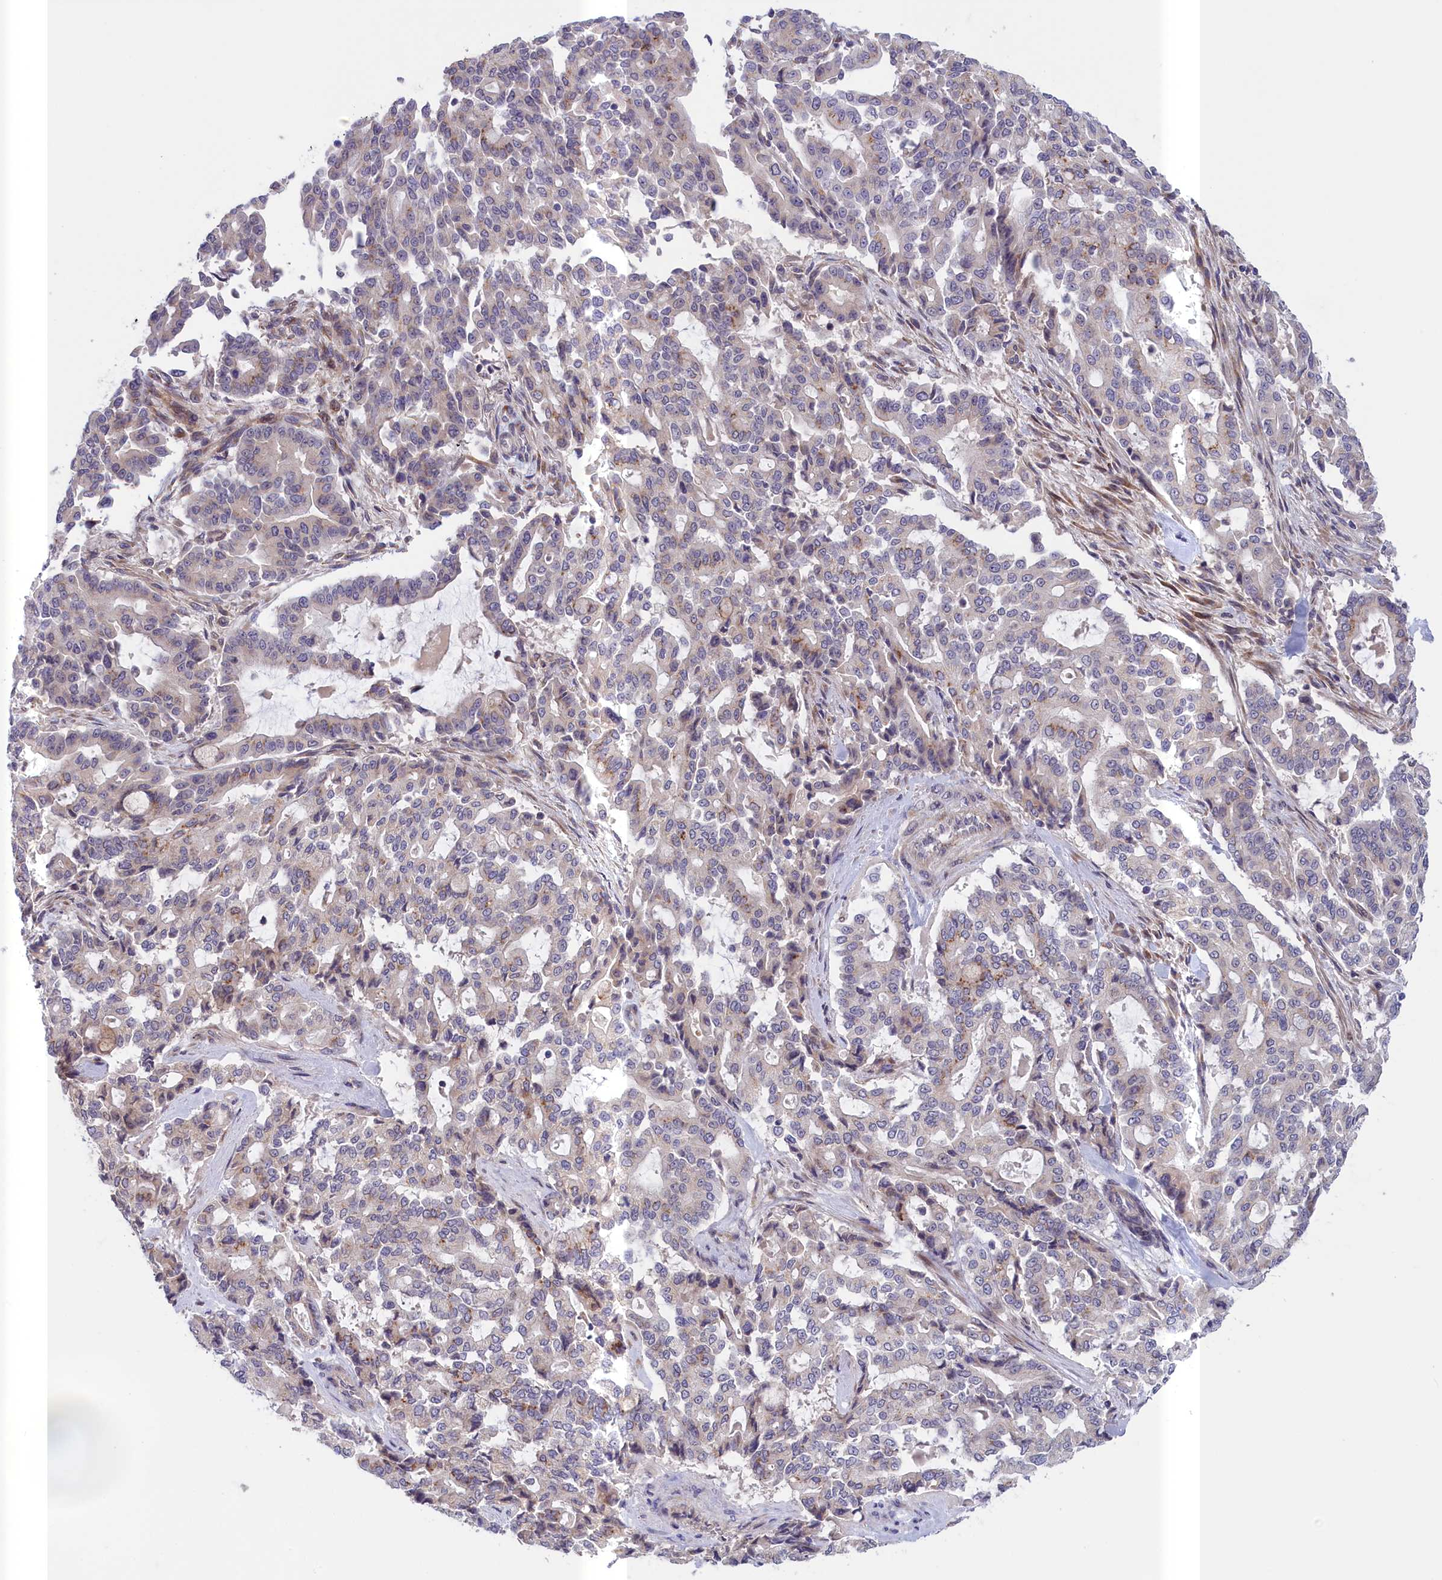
{"staining": {"intensity": "negative", "quantity": "none", "location": "none"}, "tissue": "pancreatic cancer", "cell_type": "Tumor cells", "image_type": "cancer", "snomed": [{"axis": "morphology", "description": "Adenocarcinoma, NOS"}, {"axis": "topography", "description": "Pancreas"}], "caption": "A photomicrograph of human pancreatic cancer is negative for staining in tumor cells.", "gene": "IGFALS", "patient": {"sex": "male", "age": 63}}